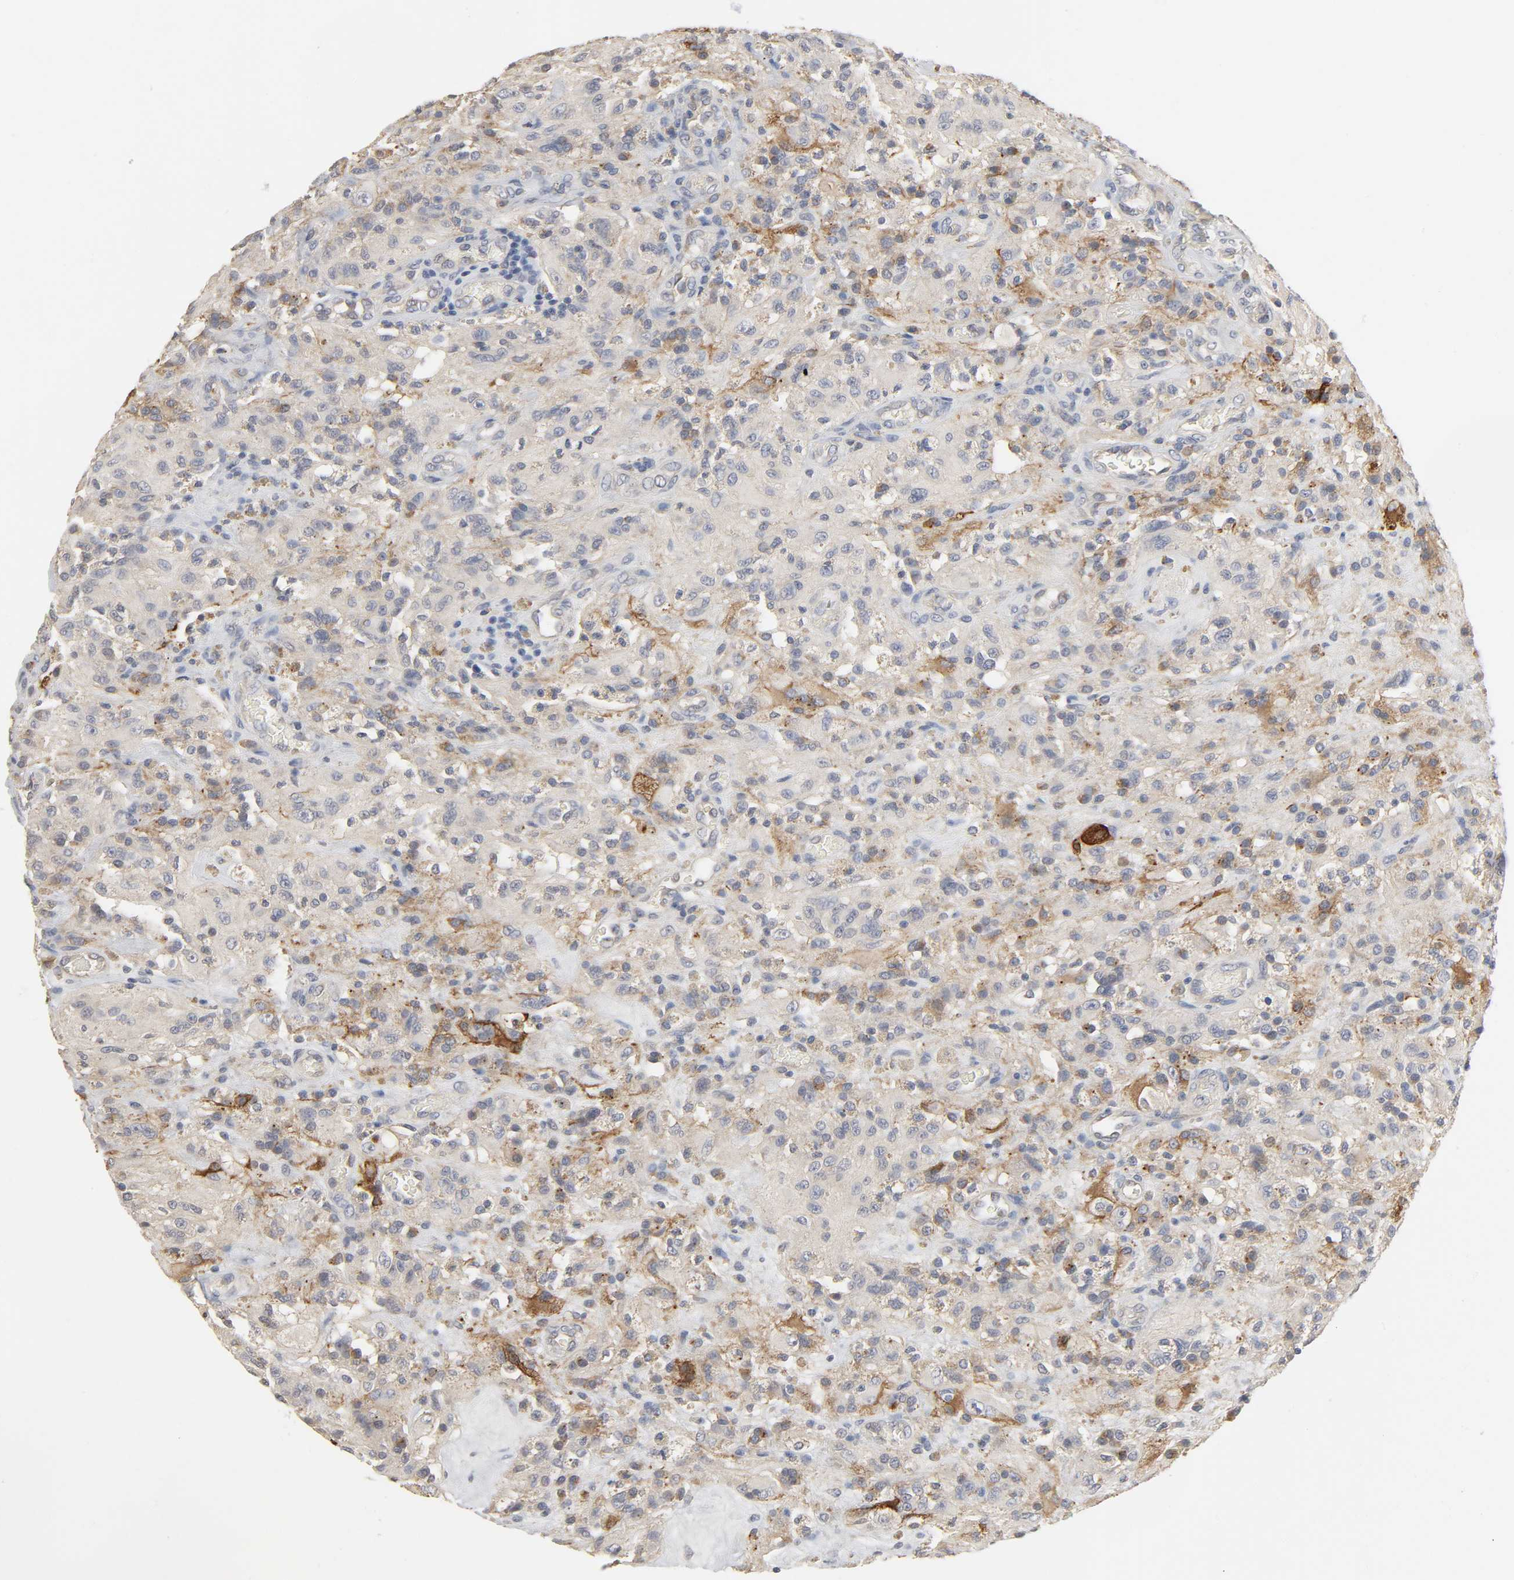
{"staining": {"intensity": "negative", "quantity": "none", "location": "none"}, "tissue": "glioma", "cell_type": "Tumor cells", "image_type": "cancer", "snomed": [{"axis": "morphology", "description": "Normal tissue, NOS"}, {"axis": "morphology", "description": "Glioma, malignant, High grade"}, {"axis": "topography", "description": "Cerebral cortex"}], "caption": "DAB (3,3'-diaminobenzidine) immunohistochemical staining of high-grade glioma (malignant) demonstrates no significant positivity in tumor cells.", "gene": "SLC10A2", "patient": {"sex": "male", "age": 56}}